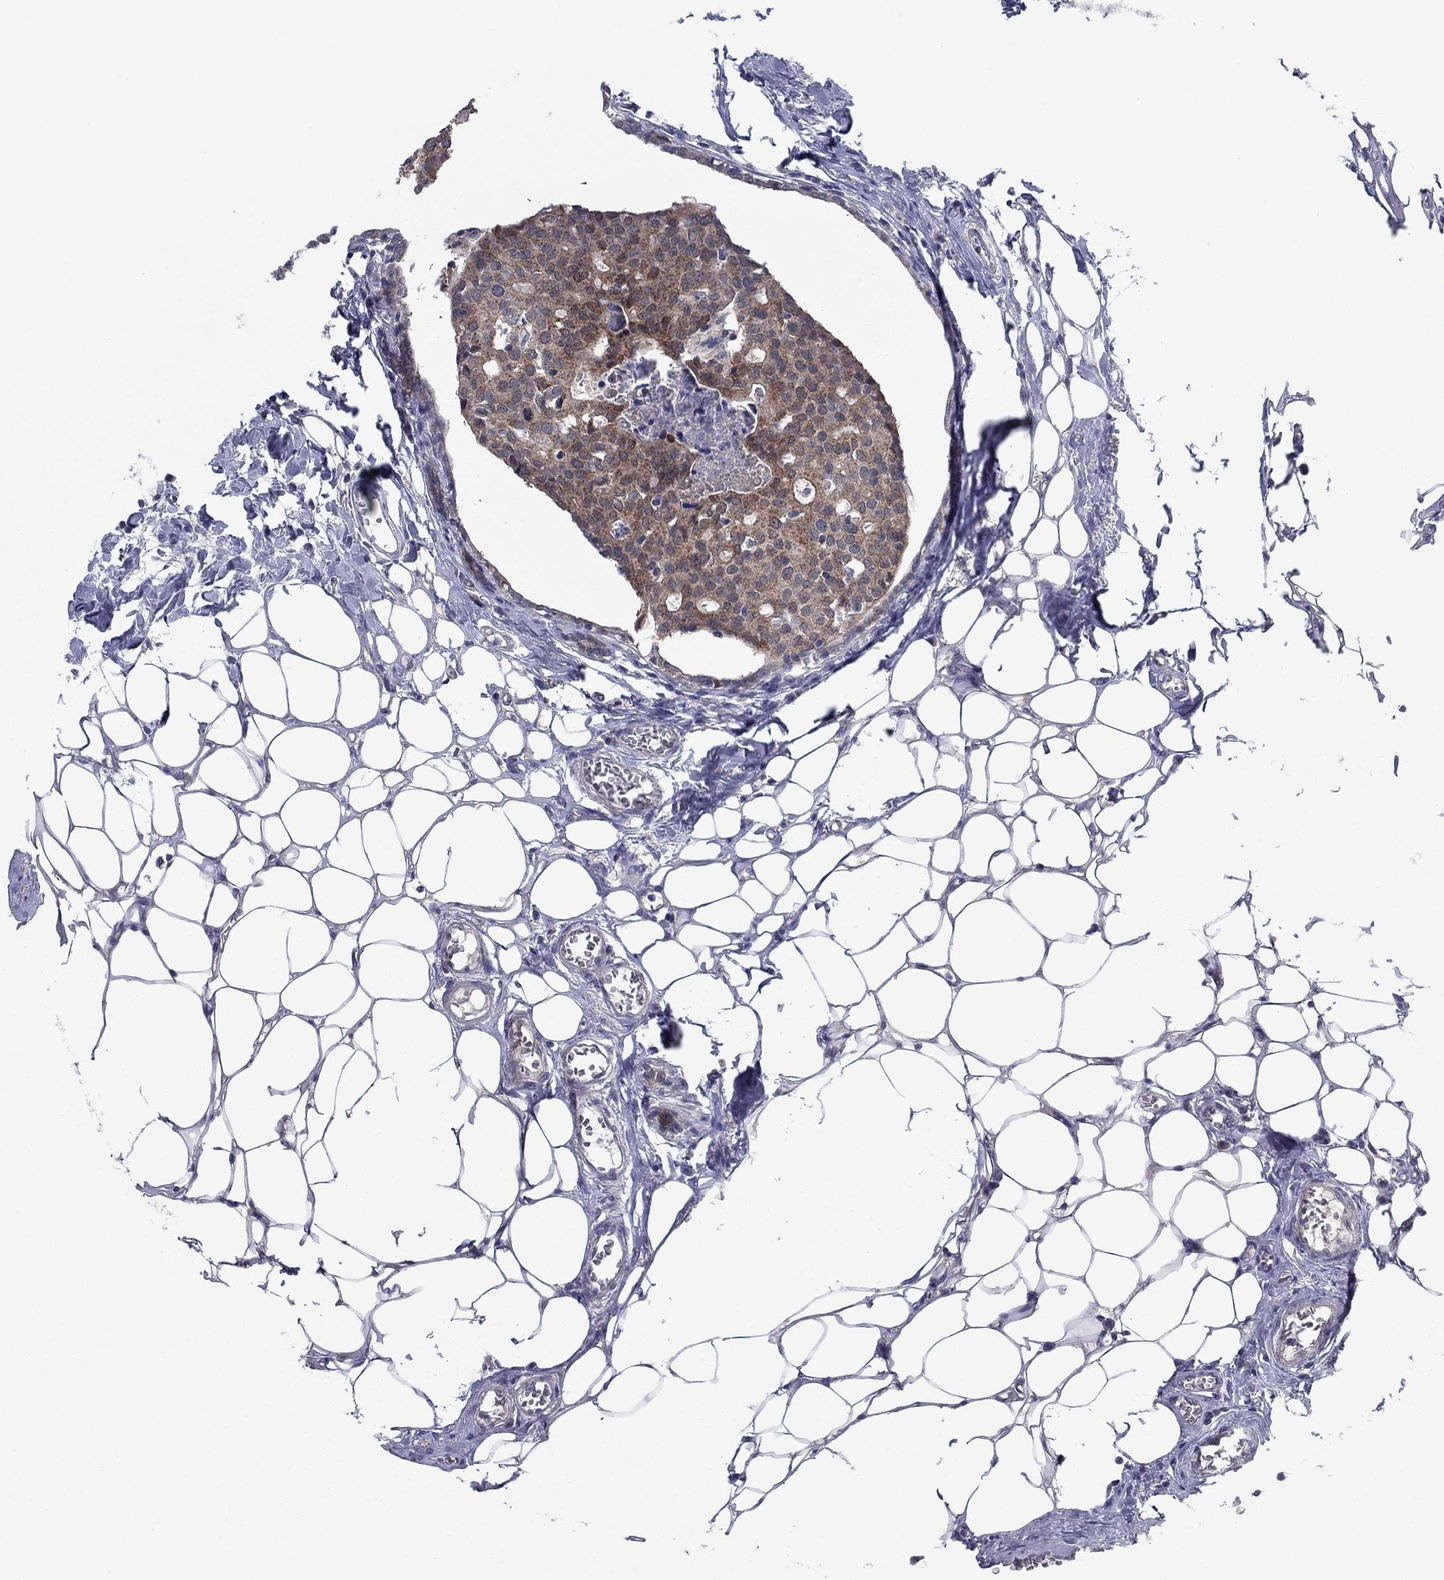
{"staining": {"intensity": "strong", "quantity": "25%-75%", "location": "cytoplasmic/membranous"}, "tissue": "breast cancer", "cell_type": "Tumor cells", "image_type": "cancer", "snomed": [{"axis": "morphology", "description": "Duct carcinoma"}, {"axis": "topography", "description": "Breast"}], "caption": "The immunohistochemical stain shows strong cytoplasmic/membranous positivity in tumor cells of breast infiltrating ductal carcinoma tissue.", "gene": "GRHPR", "patient": {"sex": "female", "age": 83}}